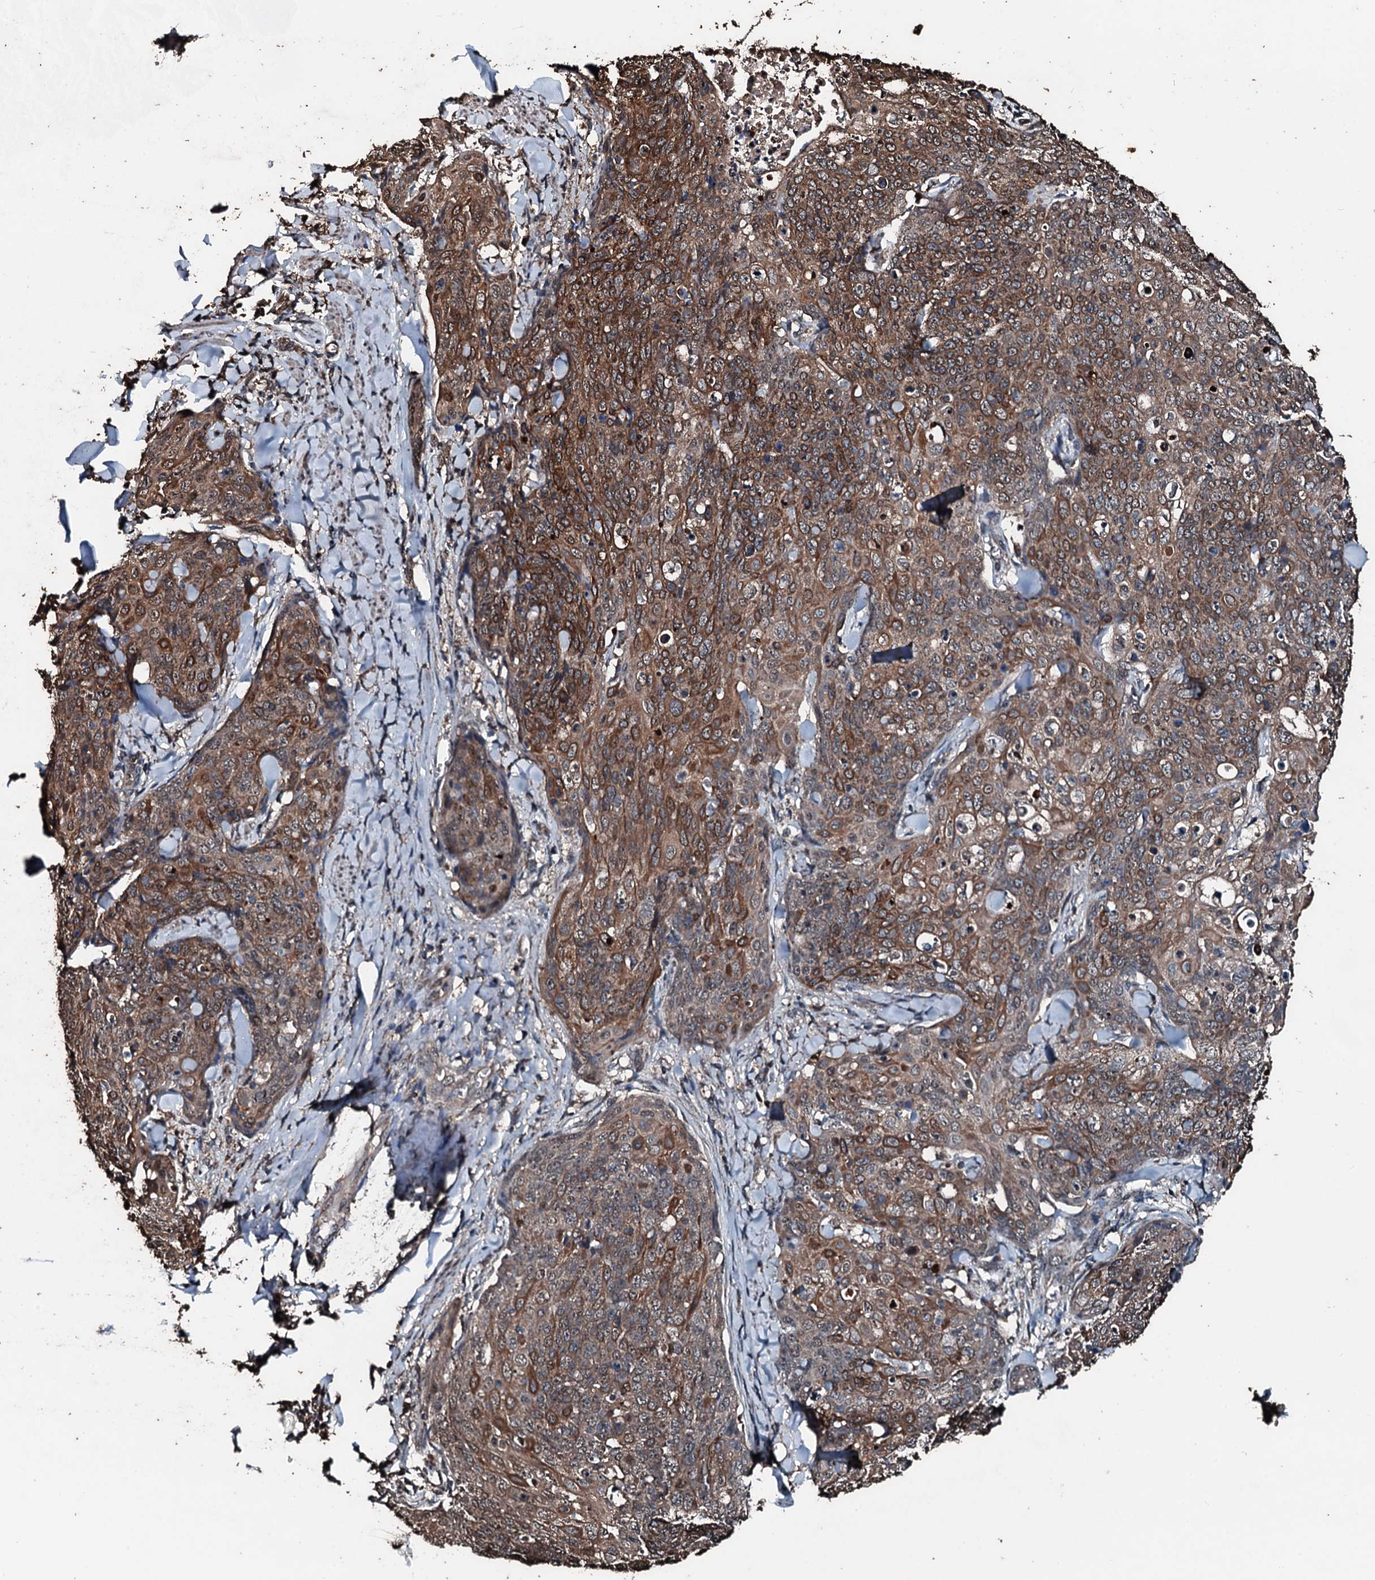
{"staining": {"intensity": "moderate", "quantity": ">75%", "location": "cytoplasmic/membranous"}, "tissue": "skin cancer", "cell_type": "Tumor cells", "image_type": "cancer", "snomed": [{"axis": "morphology", "description": "Squamous cell carcinoma, NOS"}, {"axis": "topography", "description": "Skin"}, {"axis": "topography", "description": "Vulva"}], "caption": "Protein expression analysis of human skin squamous cell carcinoma reveals moderate cytoplasmic/membranous positivity in about >75% of tumor cells. (DAB (3,3'-diaminobenzidine) = brown stain, brightfield microscopy at high magnification).", "gene": "FAAP24", "patient": {"sex": "female", "age": 85}}